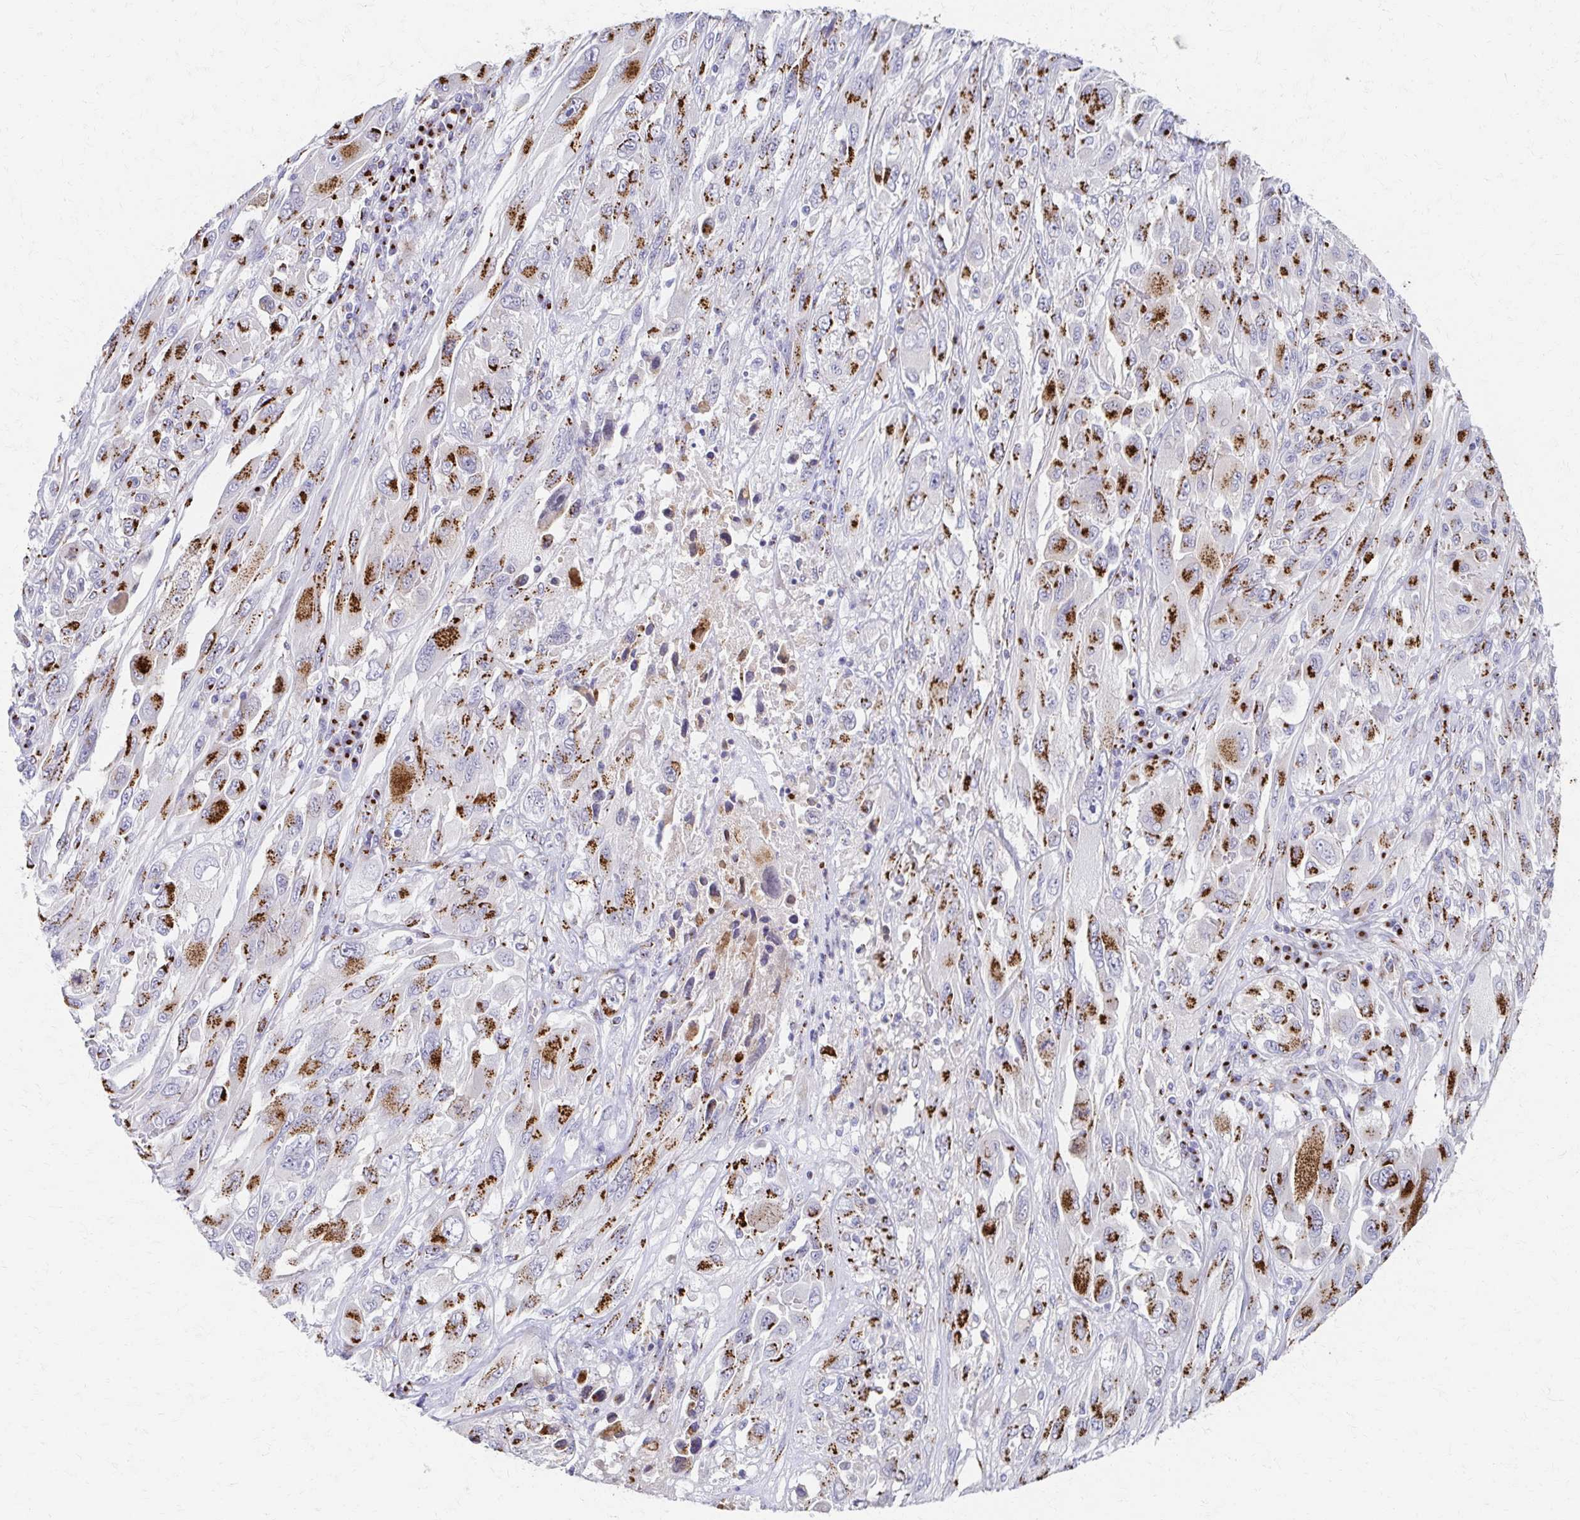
{"staining": {"intensity": "strong", "quantity": ">75%", "location": "cytoplasmic/membranous"}, "tissue": "melanoma", "cell_type": "Tumor cells", "image_type": "cancer", "snomed": [{"axis": "morphology", "description": "Malignant melanoma, NOS"}, {"axis": "topography", "description": "Skin"}], "caption": "Malignant melanoma stained with a brown dye shows strong cytoplasmic/membranous positive expression in approximately >75% of tumor cells.", "gene": "TM9SF1", "patient": {"sex": "female", "age": 91}}